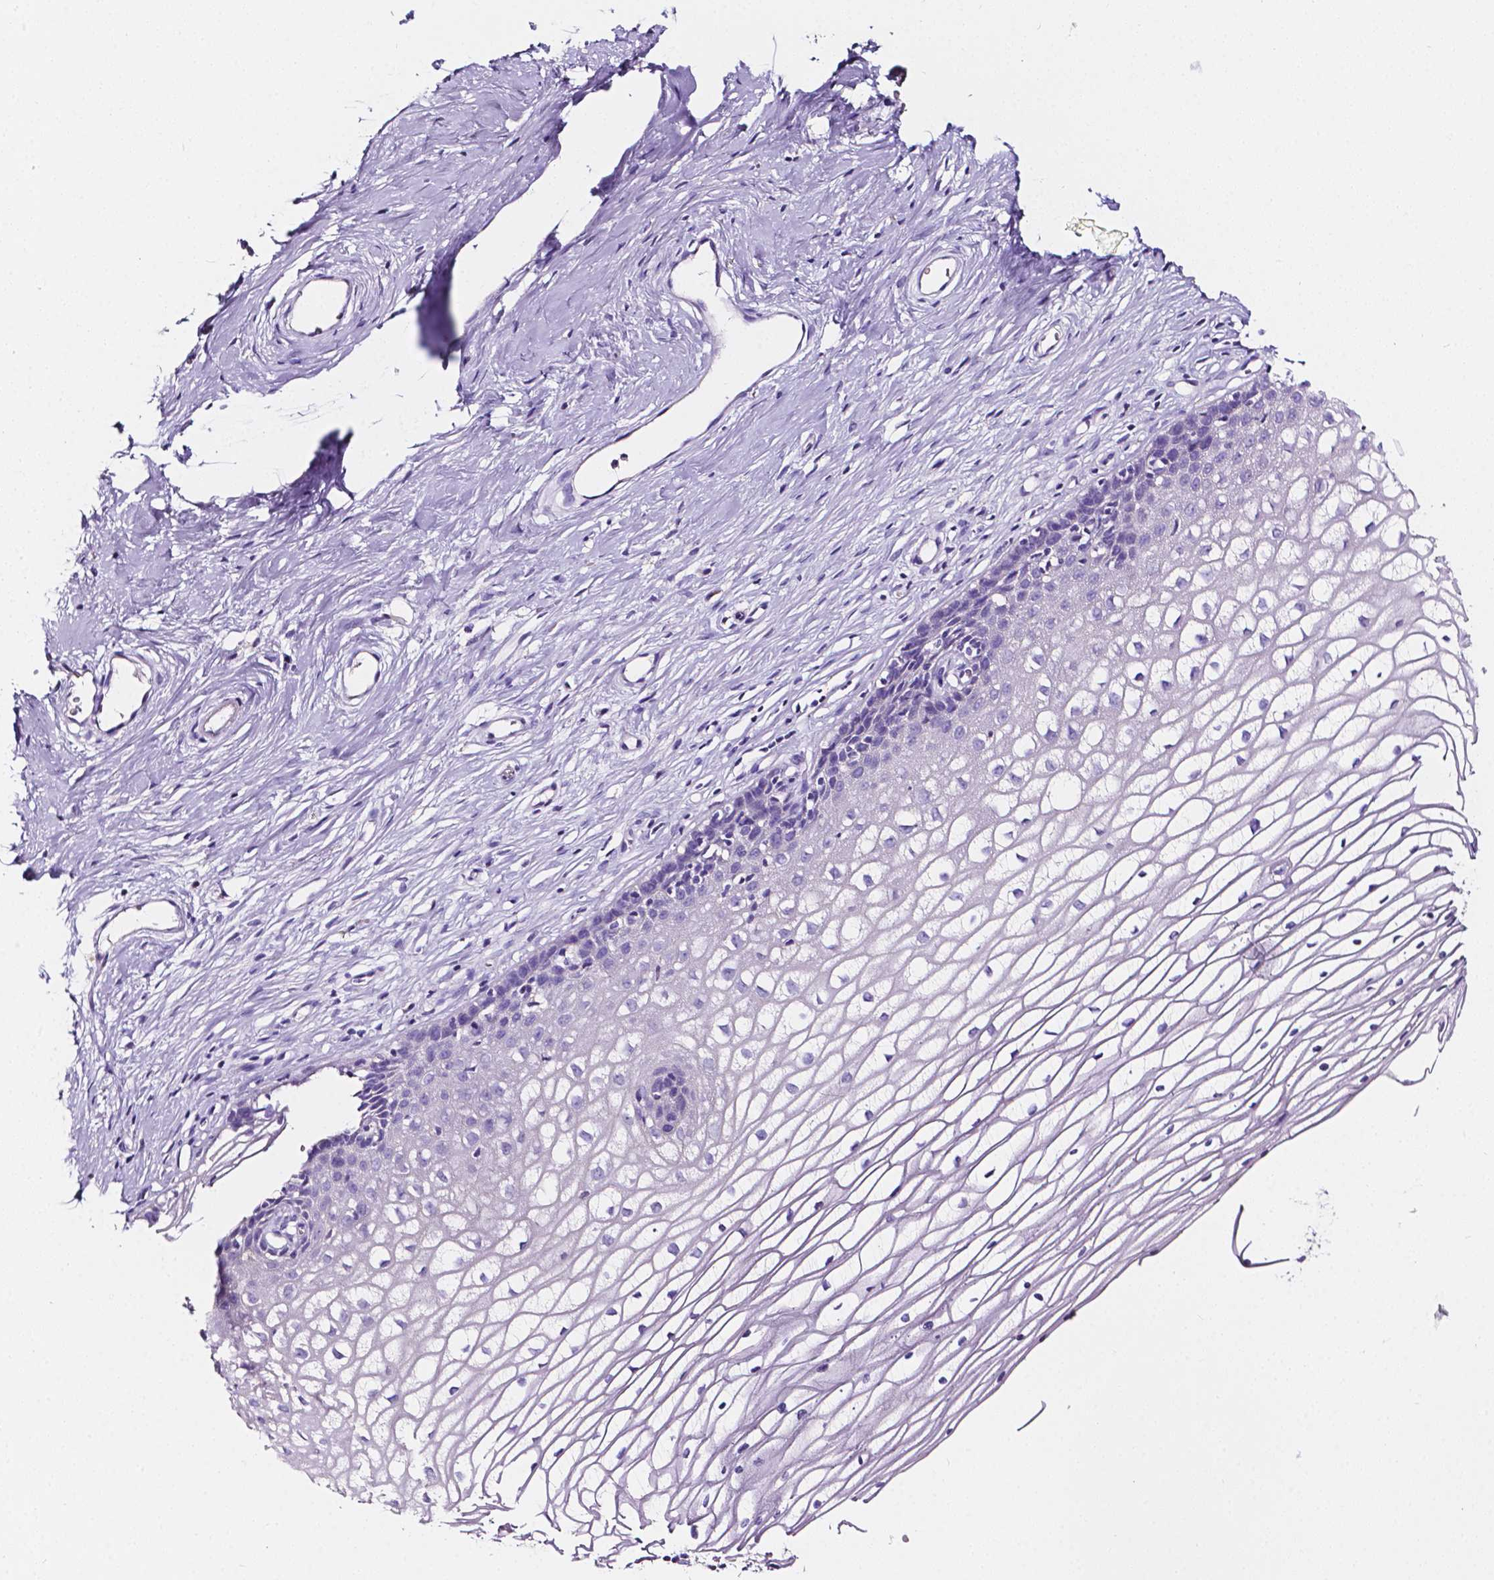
{"staining": {"intensity": "negative", "quantity": "none", "location": "none"}, "tissue": "cervix", "cell_type": "Glandular cells", "image_type": "normal", "snomed": [{"axis": "morphology", "description": "Normal tissue, NOS"}, {"axis": "topography", "description": "Cervix"}], "caption": "The immunohistochemistry (IHC) micrograph has no significant positivity in glandular cells of cervix.", "gene": "CLSTN2", "patient": {"sex": "female", "age": 40}}